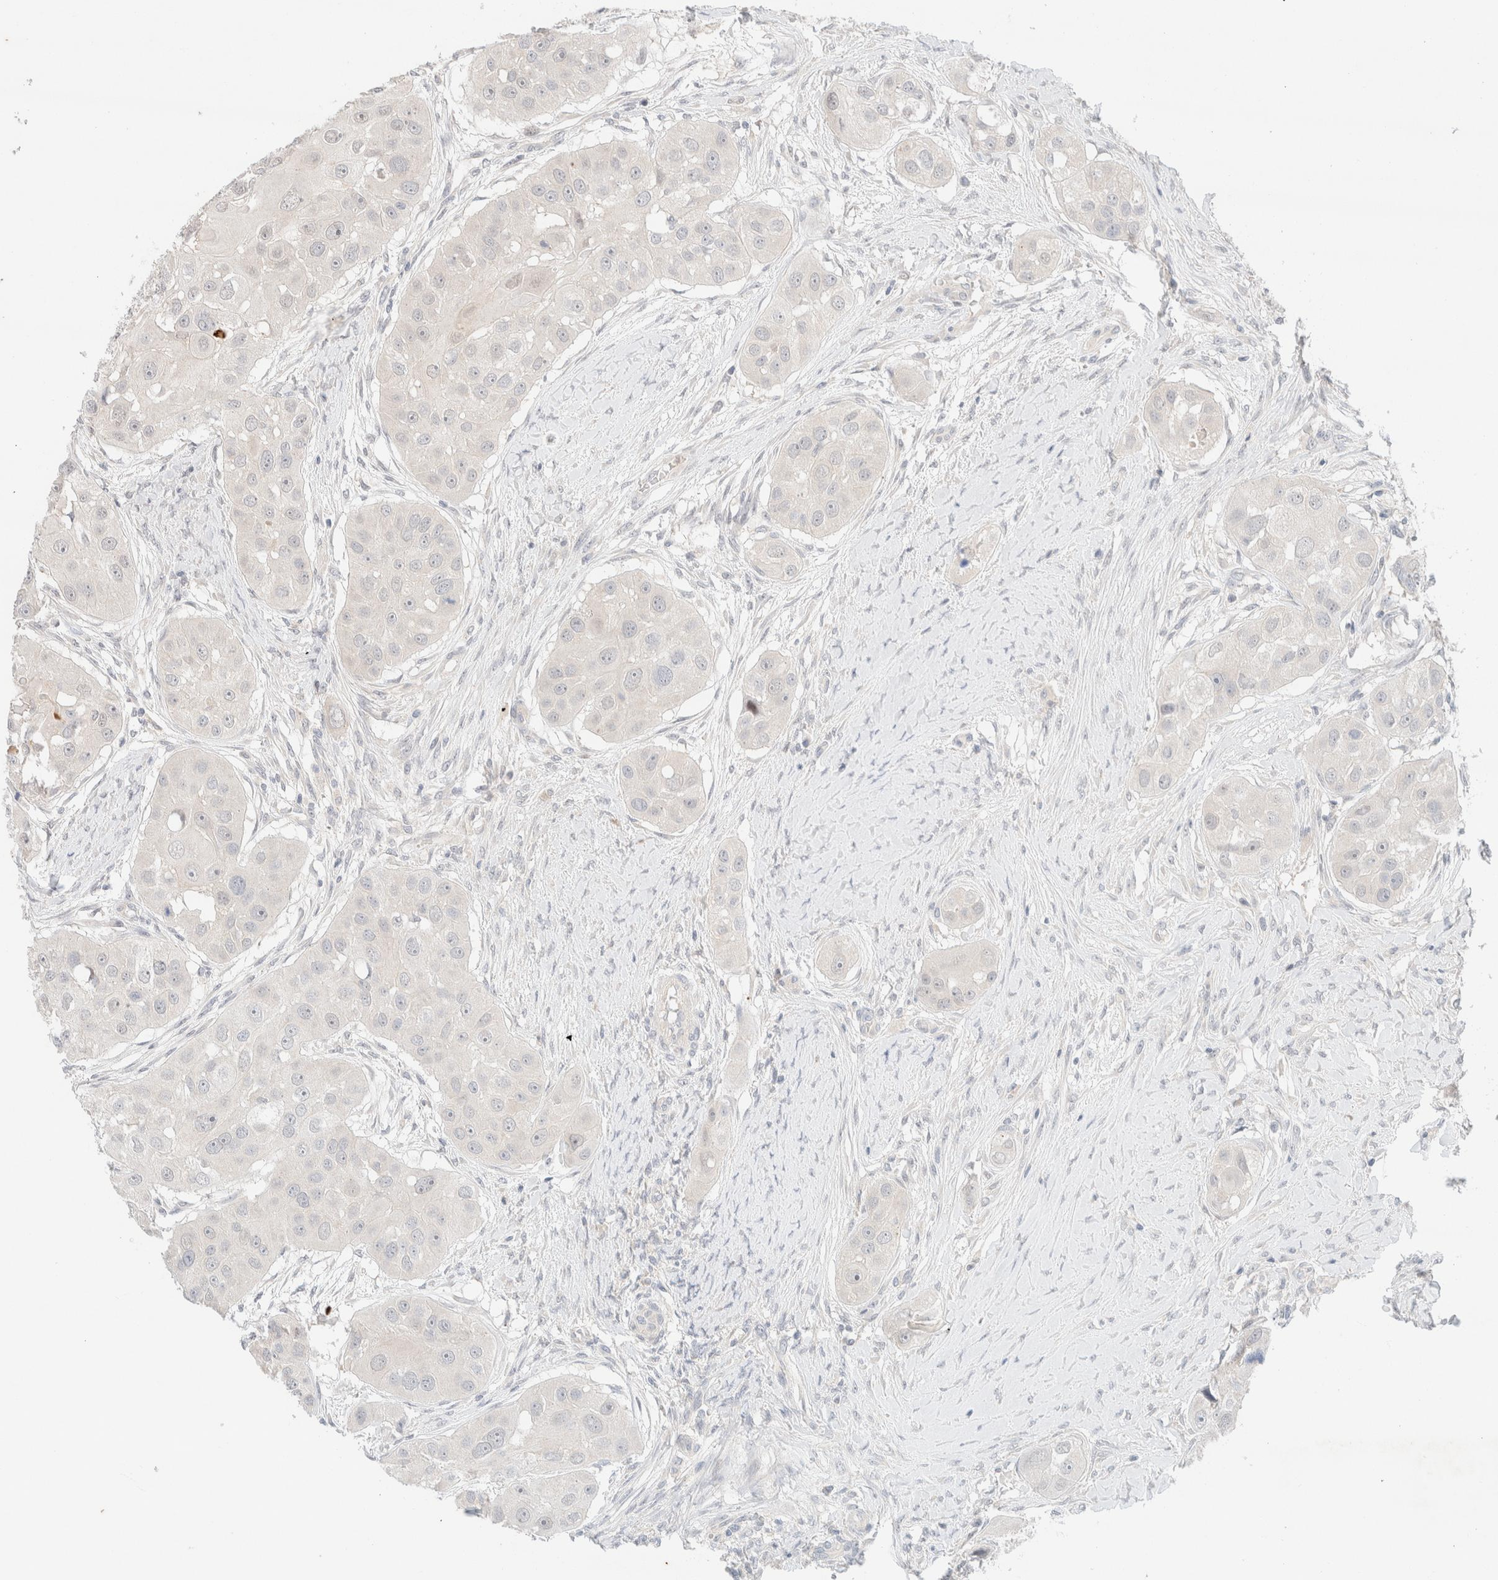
{"staining": {"intensity": "negative", "quantity": "none", "location": "none"}, "tissue": "head and neck cancer", "cell_type": "Tumor cells", "image_type": "cancer", "snomed": [{"axis": "morphology", "description": "Normal tissue, NOS"}, {"axis": "morphology", "description": "Squamous cell carcinoma, NOS"}, {"axis": "topography", "description": "Skeletal muscle"}, {"axis": "topography", "description": "Head-Neck"}], "caption": "The photomicrograph demonstrates no staining of tumor cells in squamous cell carcinoma (head and neck).", "gene": "SGSM2", "patient": {"sex": "male", "age": 51}}